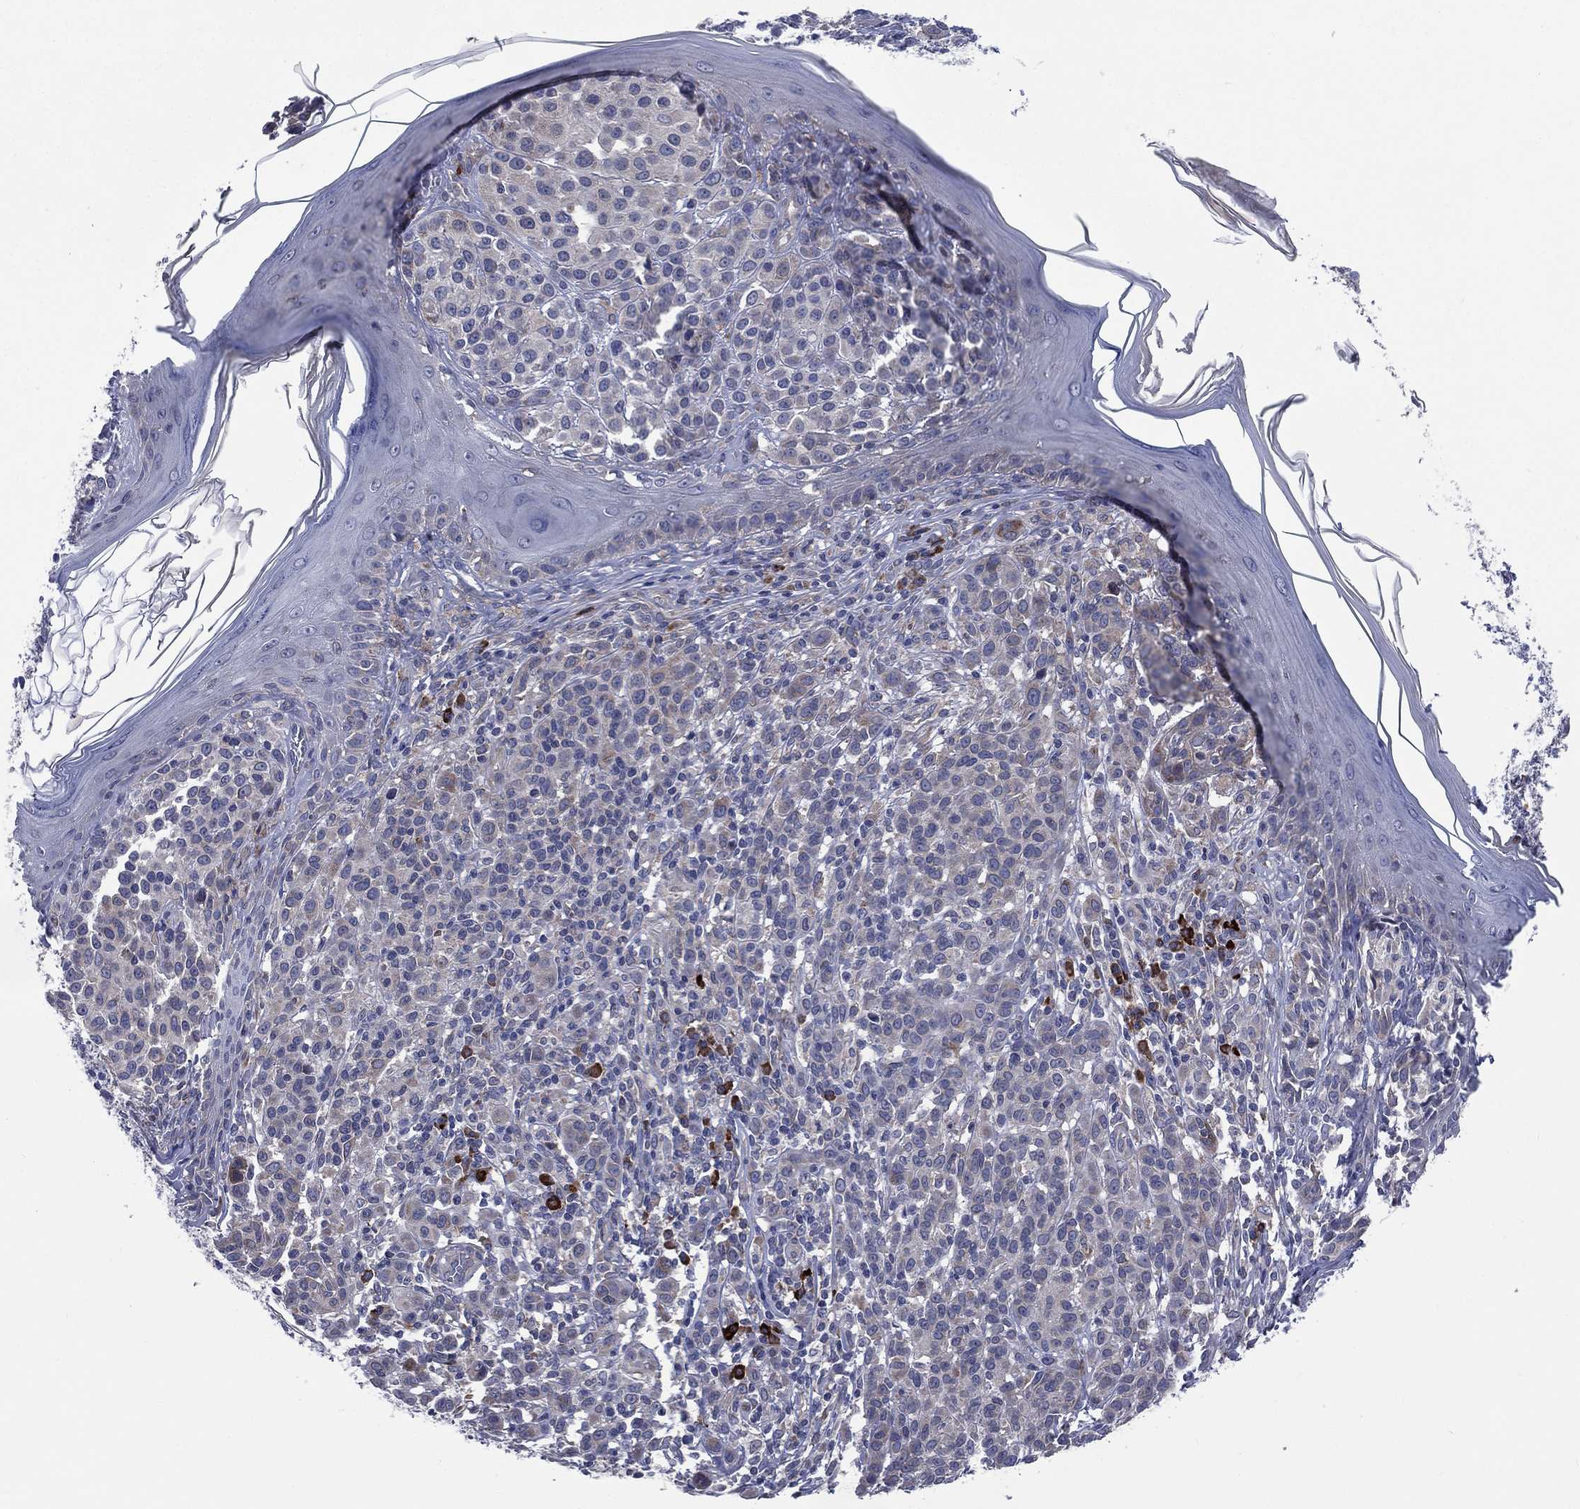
{"staining": {"intensity": "negative", "quantity": "none", "location": "none"}, "tissue": "melanoma", "cell_type": "Tumor cells", "image_type": "cancer", "snomed": [{"axis": "morphology", "description": "Malignant melanoma, NOS"}, {"axis": "topography", "description": "Skin"}], "caption": "Immunohistochemical staining of melanoma shows no significant expression in tumor cells.", "gene": "CCDC159", "patient": {"sex": "male", "age": 79}}